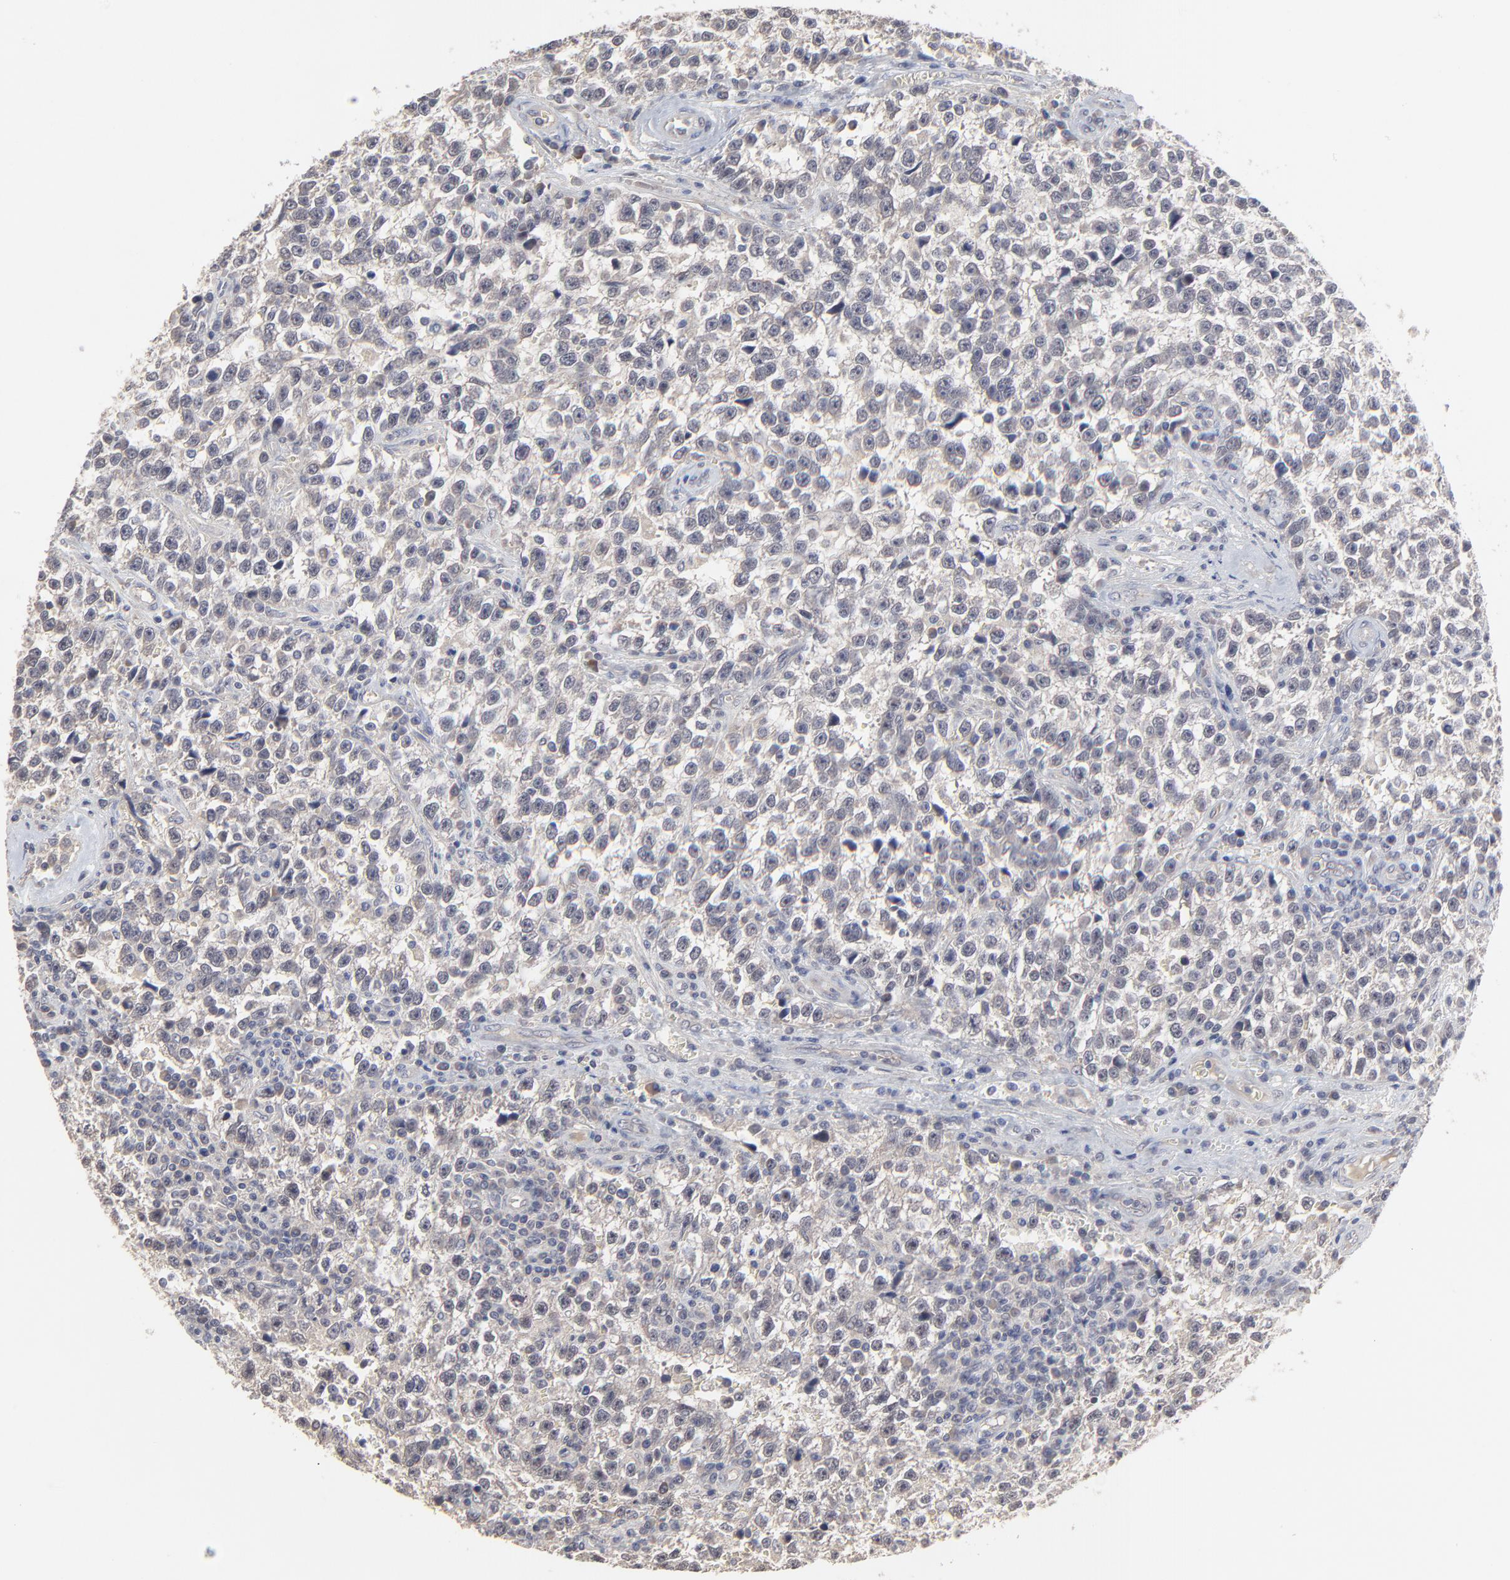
{"staining": {"intensity": "negative", "quantity": "none", "location": "none"}, "tissue": "testis cancer", "cell_type": "Tumor cells", "image_type": "cancer", "snomed": [{"axis": "morphology", "description": "Seminoma, NOS"}, {"axis": "topography", "description": "Testis"}], "caption": "High power microscopy histopathology image of an IHC photomicrograph of testis cancer, revealing no significant positivity in tumor cells. (IHC, brightfield microscopy, high magnification).", "gene": "FAM199X", "patient": {"sex": "male", "age": 38}}